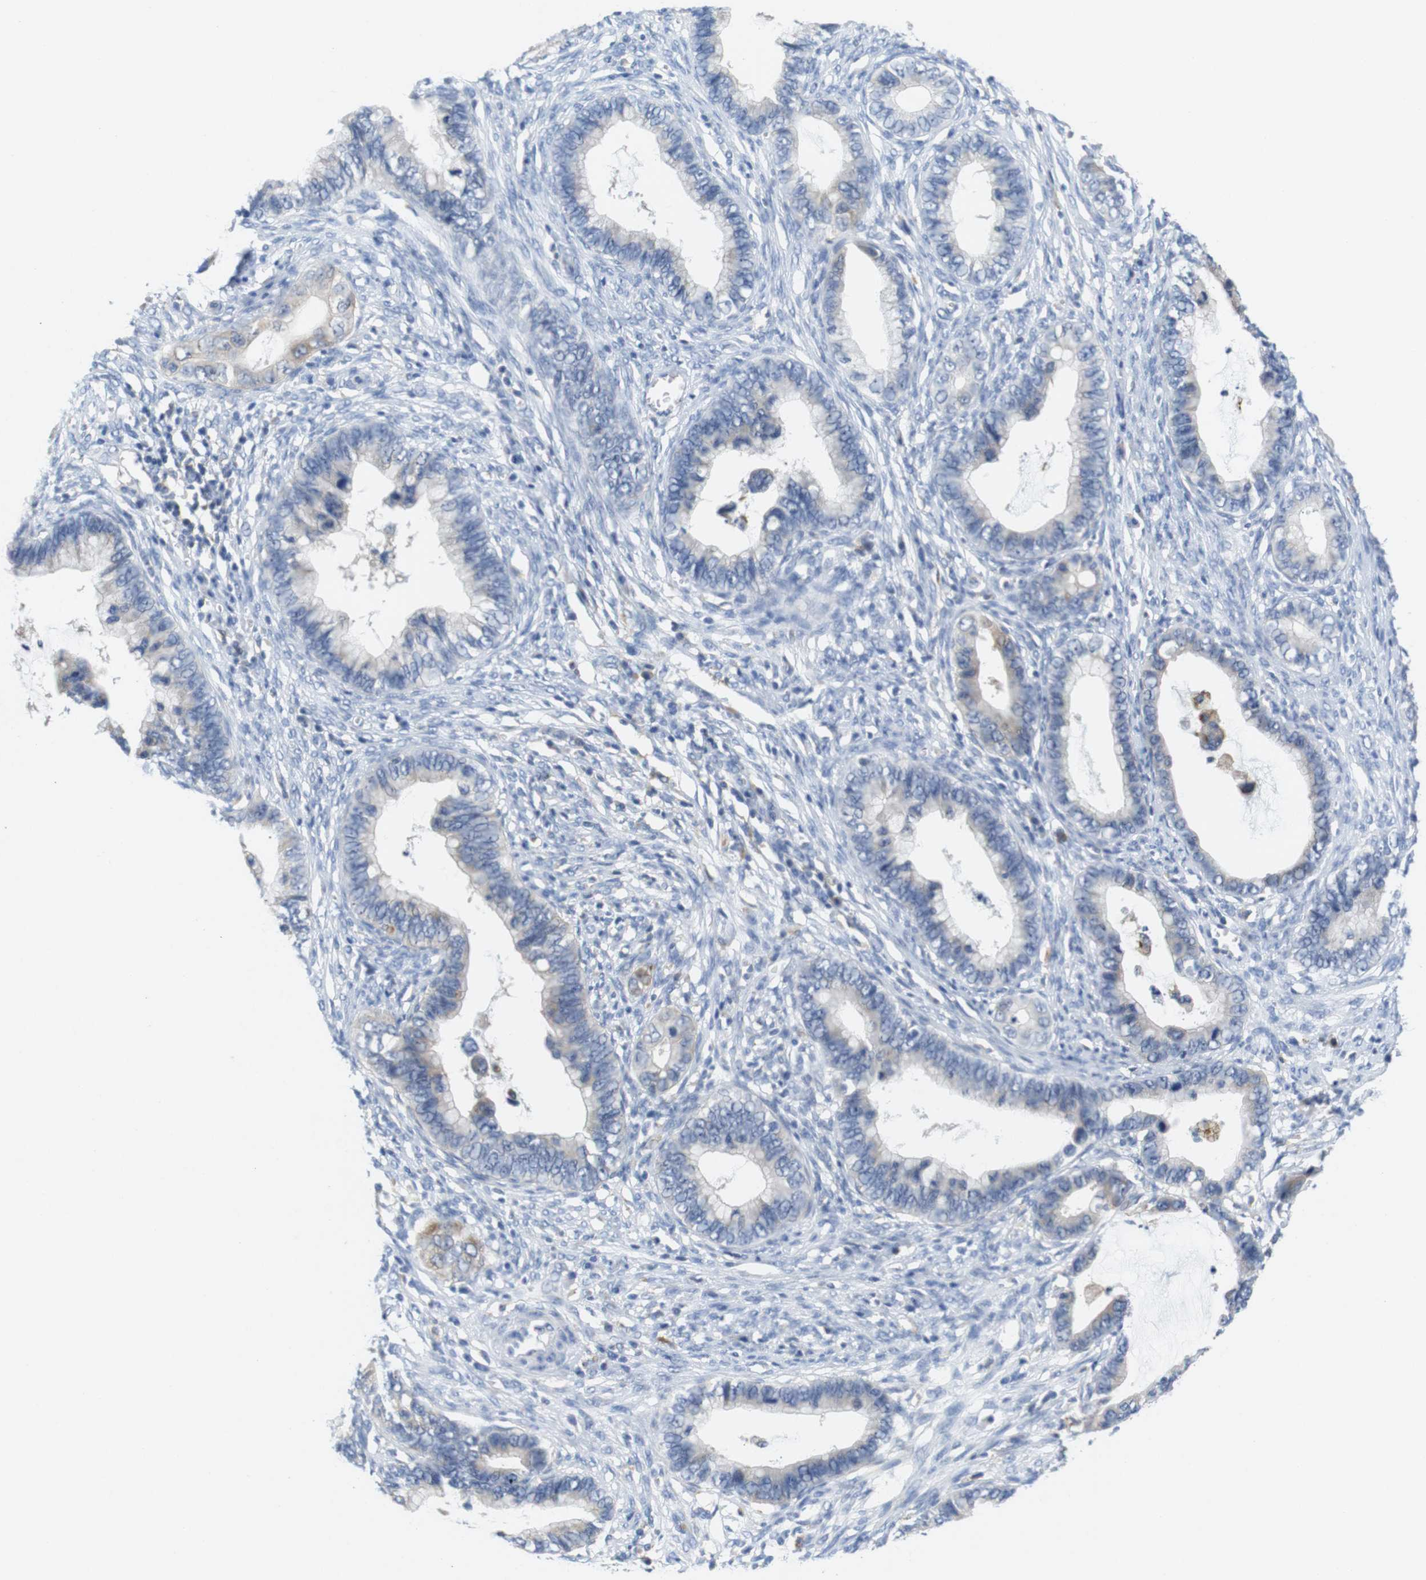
{"staining": {"intensity": "negative", "quantity": "none", "location": "none"}, "tissue": "cervical cancer", "cell_type": "Tumor cells", "image_type": "cancer", "snomed": [{"axis": "morphology", "description": "Adenocarcinoma, NOS"}, {"axis": "topography", "description": "Cervix"}], "caption": "Immunohistochemistry (IHC) of cervical adenocarcinoma exhibits no staining in tumor cells. Brightfield microscopy of IHC stained with DAB (brown) and hematoxylin (blue), captured at high magnification.", "gene": "CNGA2", "patient": {"sex": "female", "age": 44}}